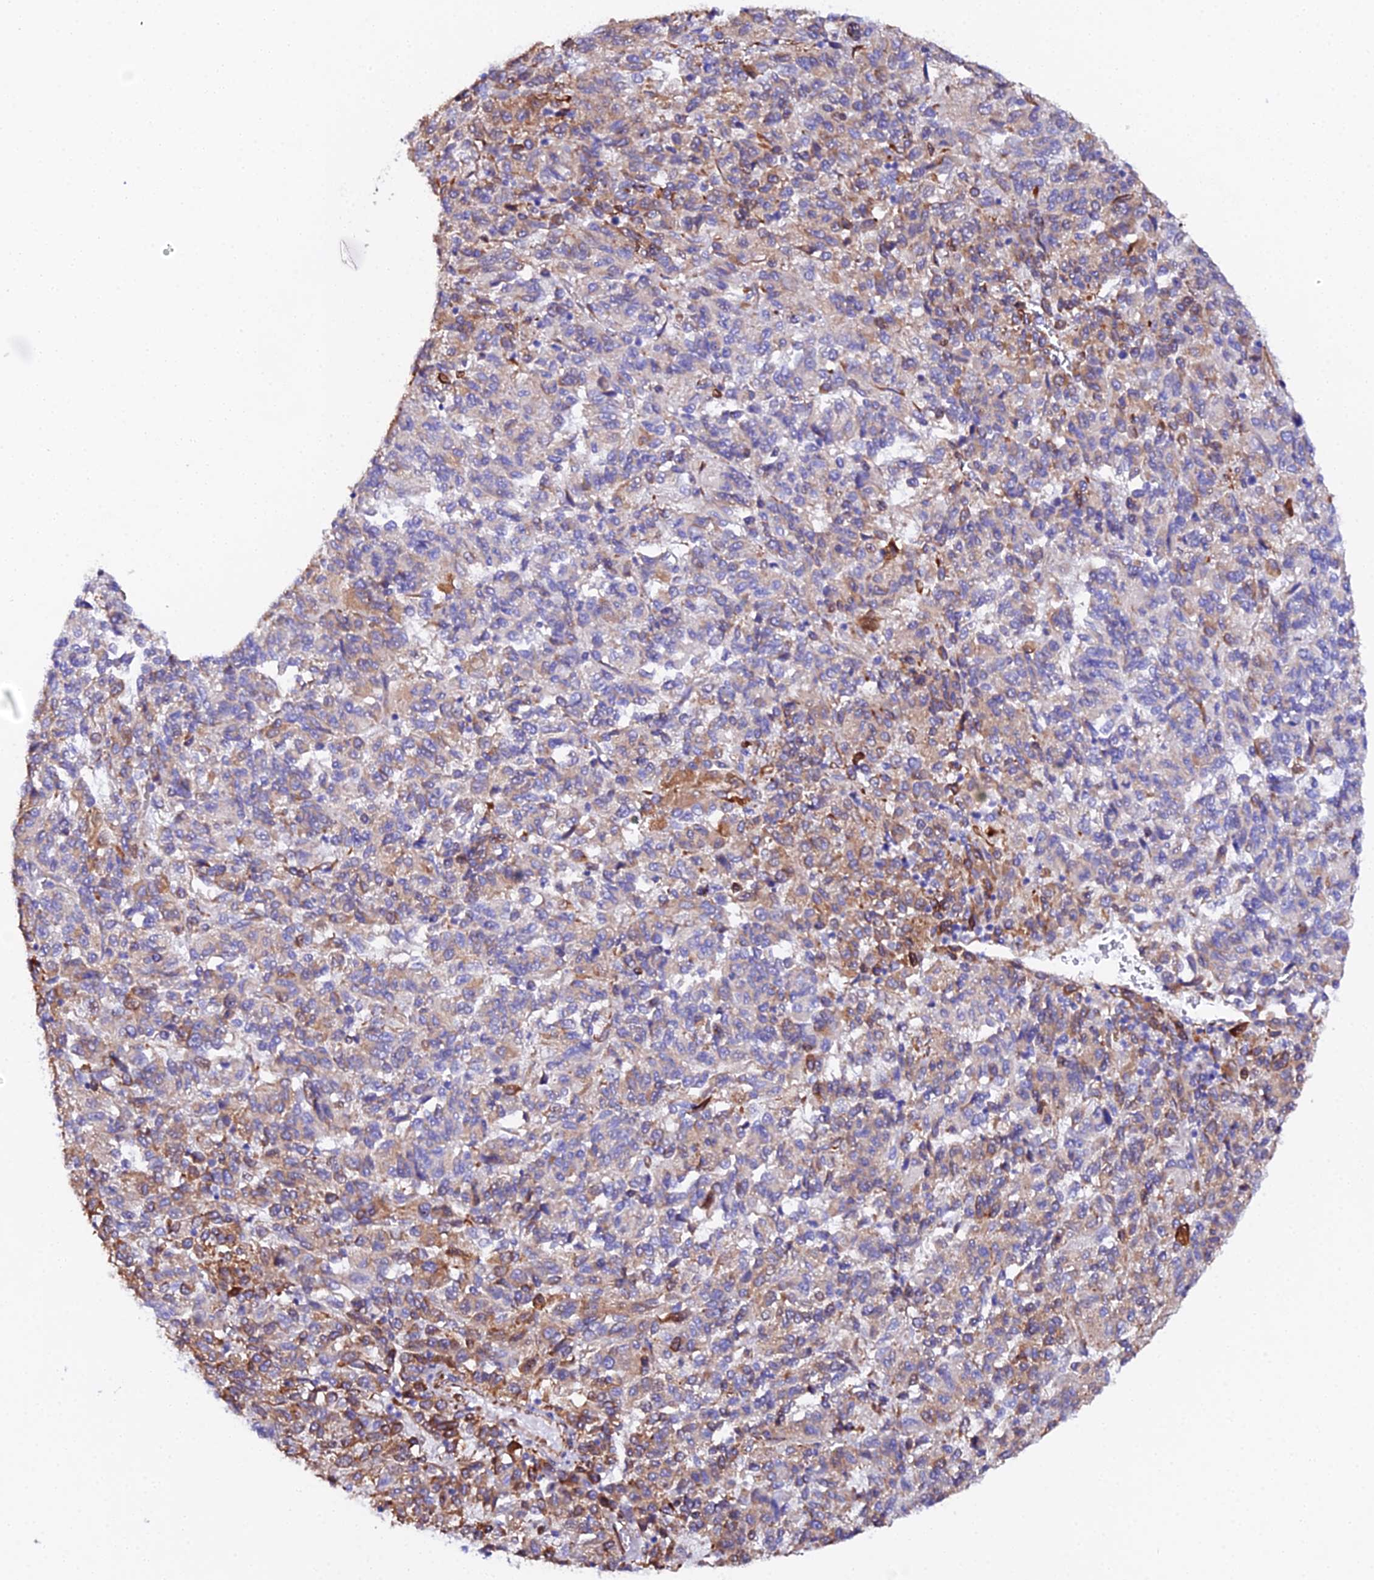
{"staining": {"intensity": "moderate", "quantity": "25%-75%", "location": "cytoplasmic/membranous"}, "tissue": "melanoma", "cell_type": "Tumor cells", "image_type": "cancer", "snomed": [{"axis": "morphology", "description": "Malignant melanoma, Metastatic site"}, {"axis": "topography", "description": "Lung"}], "caption": "Malignant melanoma (metastatic site) stained for a protein (brown) displays moderate cytoplasmic/membranous positive staining in about 25%-75% of tumor cells.", "gene": "CFAP45", "patient": {"sex": "male", "age": 64}}